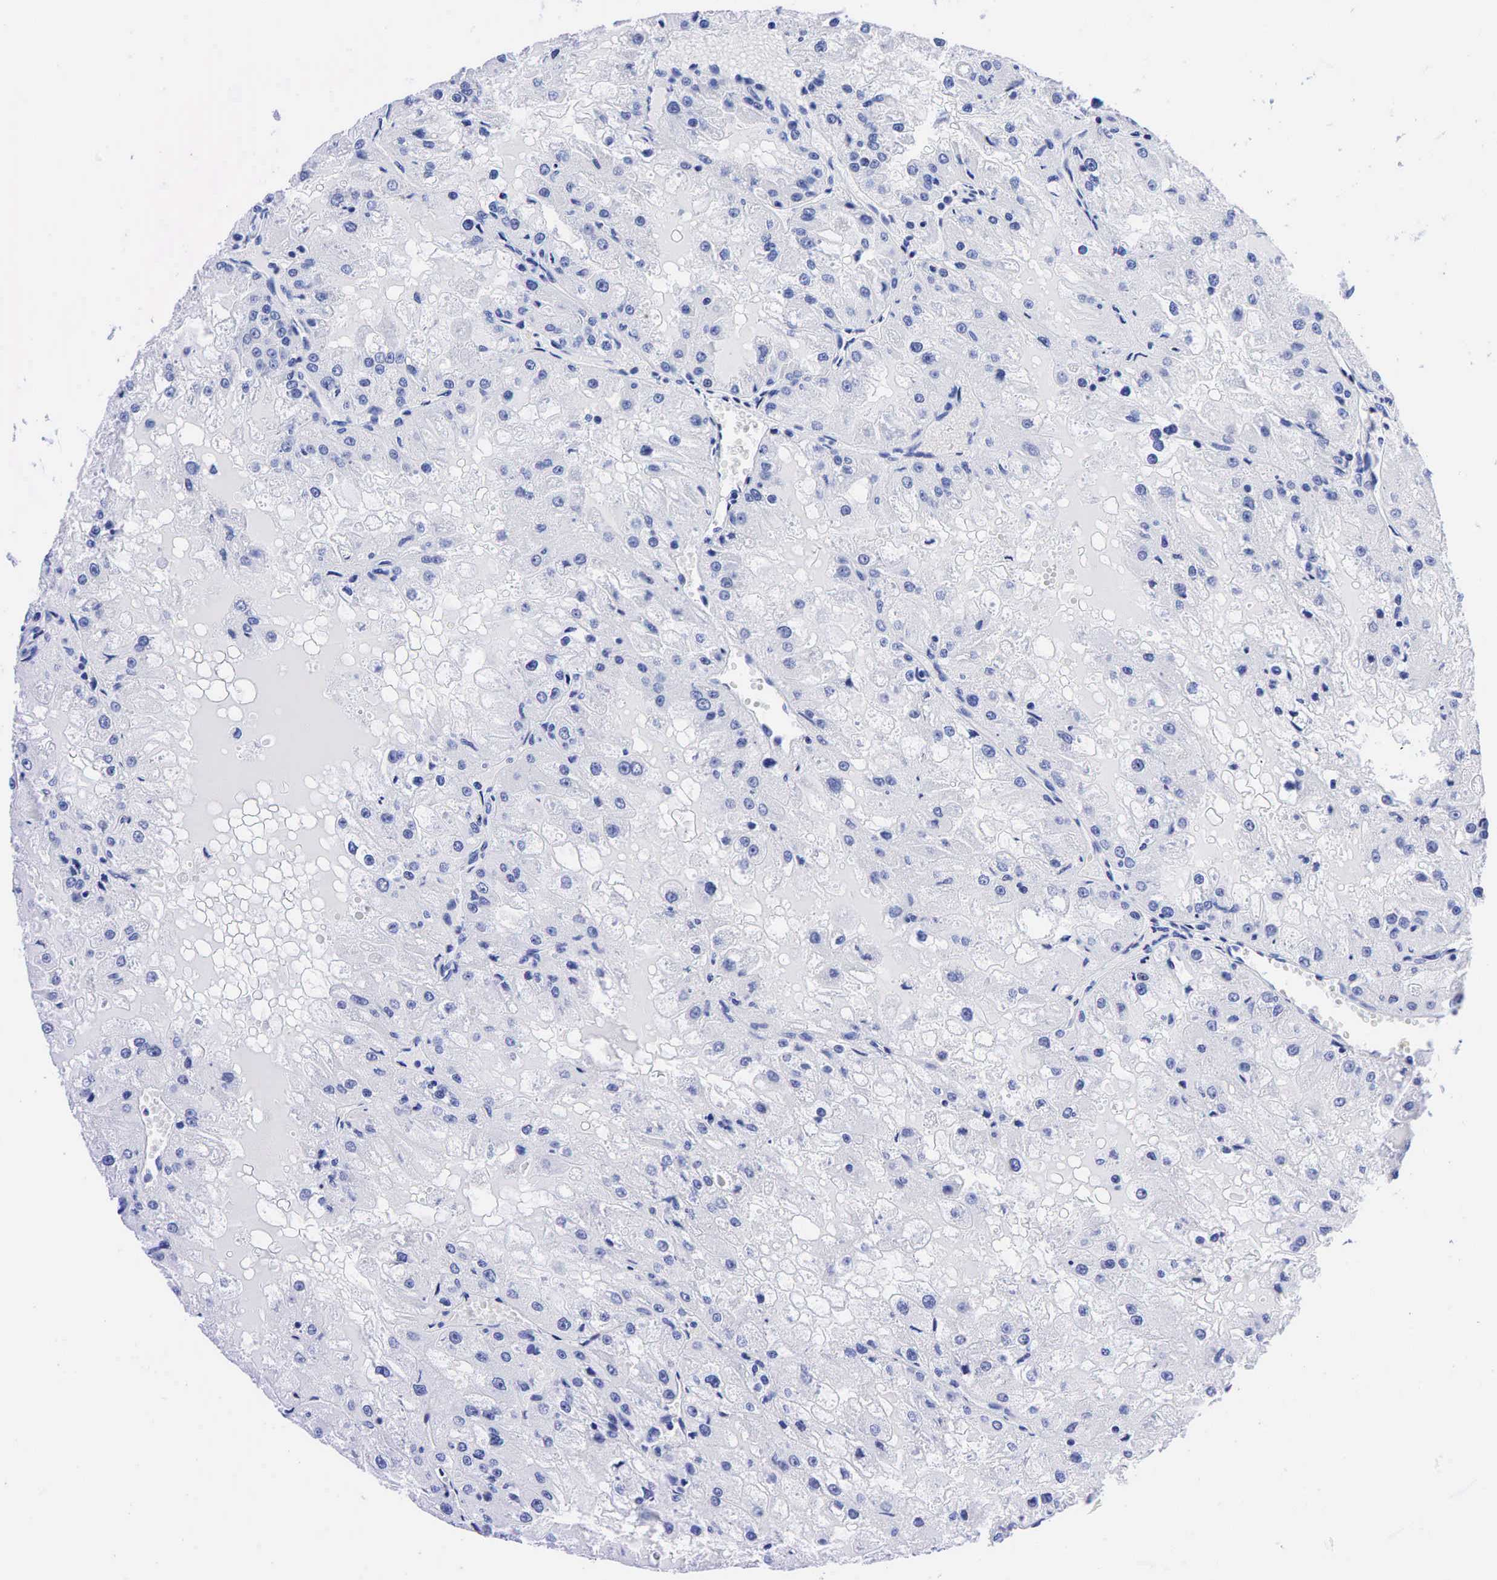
{"staining": {"intensity": "negative", "quantity": "none", "location": "none"}, "tissue": "renal cancer", "cell_type": "Tumor cells", "image_type": "cancer", "snomed": [{"axis": "morphology", "description": "Adenocarcinoma, NOS"}, {"axis": "topography", "description": "Kidney"}], "caption": "Renal cancer (adenocarcinoma) was stained to show a protein in brown. There is no significant expression in tumor cells. (DAB immunohistochemistry, high magnification).", "gene": "CEACAM5", "patient": {"sex": "female", "age": 74}}